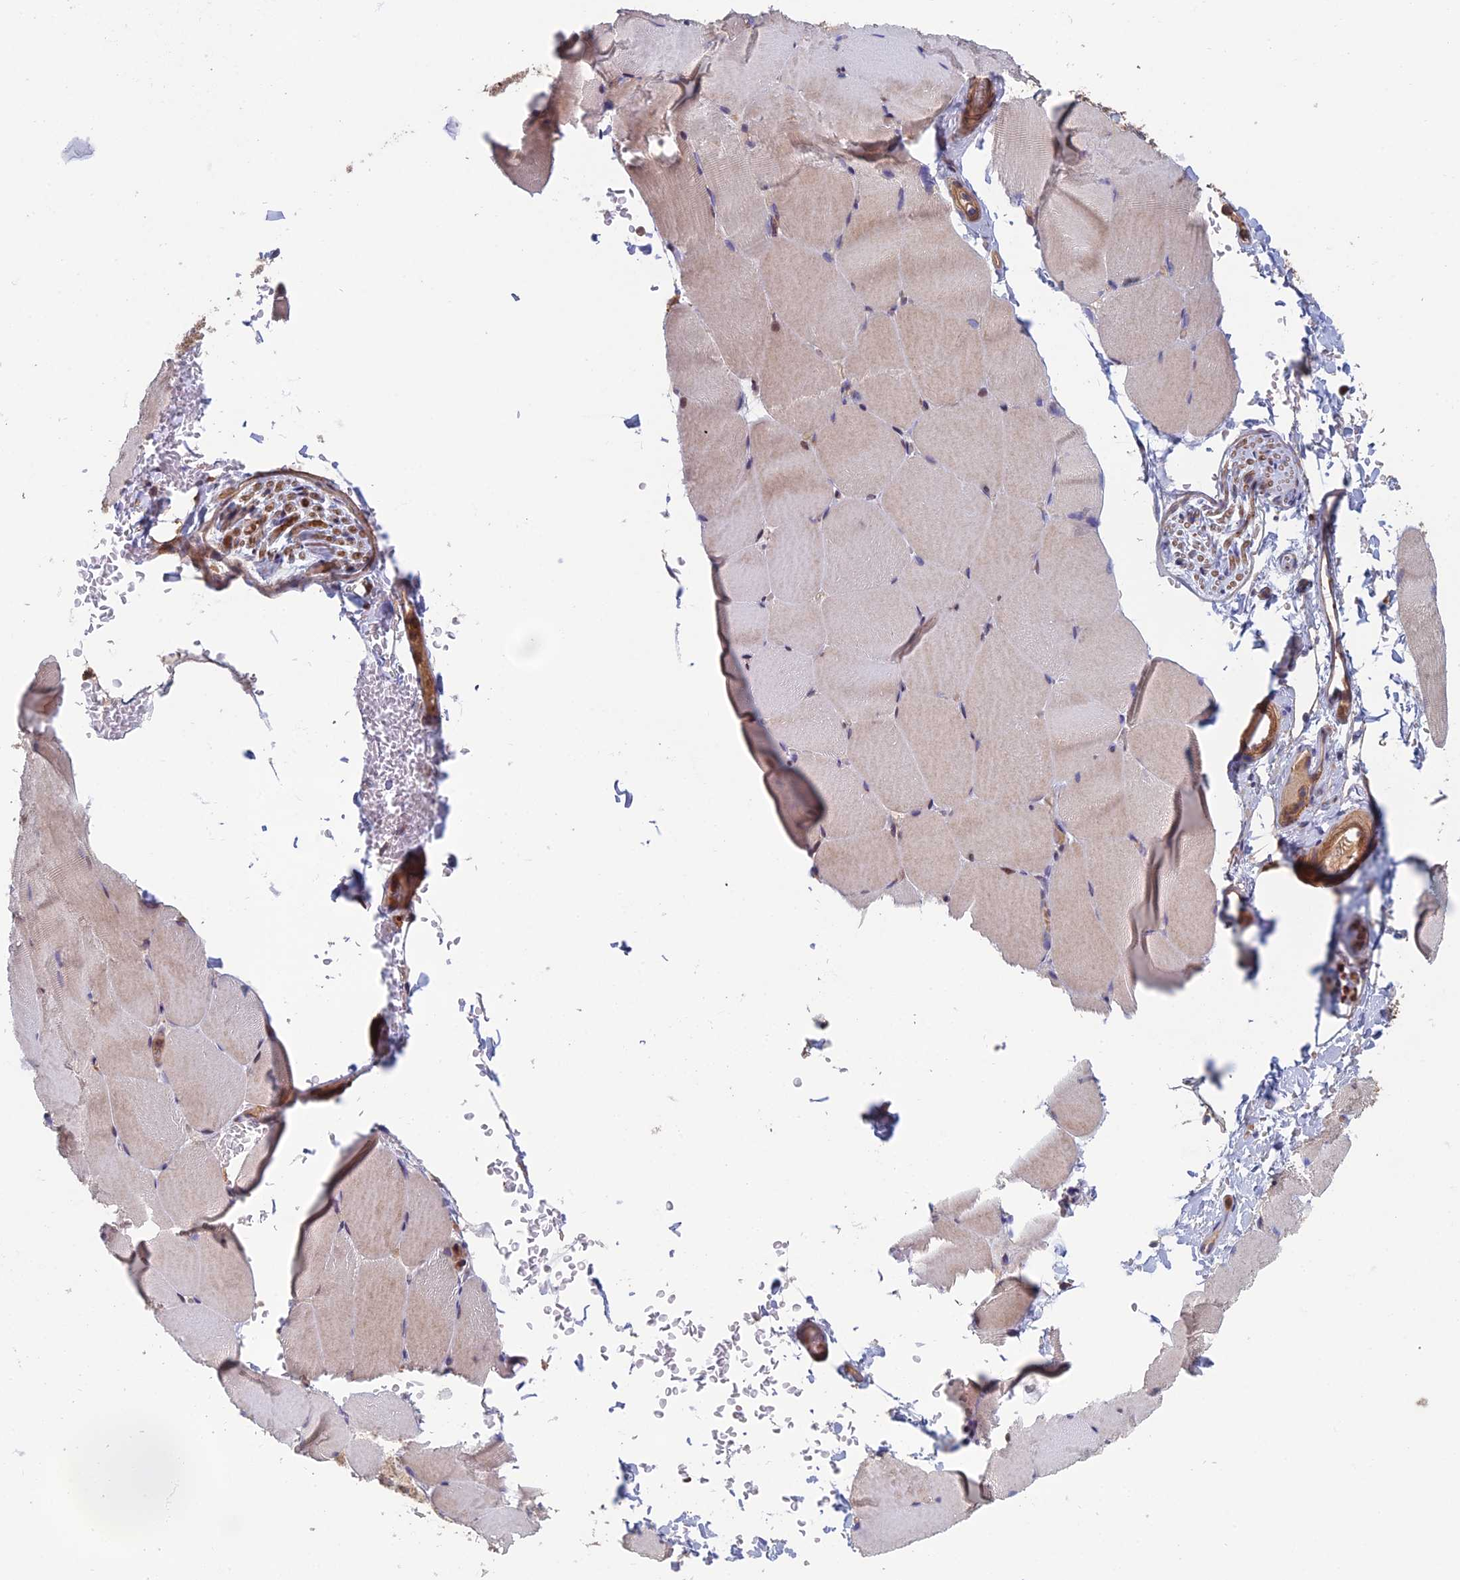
{"staining": {"intensity": "weak", "quantity": "<25%", "location": "cytoplasmic/membranous"}, "tissue": "skeletal muscle", "cell_type": "Myocytes", "image_type": "normal", "snomed": [{"axis": "morphology", "description": "Normal tissue, NOS"}, {"axis": "topography", "description": "Skeletal muscle"}, {"axis": "topography", "description": "Parathyroid gland"}], "caption": "This is an immunohistochemistry (IHC) photomicrograph of benign skeletal muscle. There is no expression in myocytes.", "gene": "C15orf62", "patient": {"sex": "female", "age": 37}}